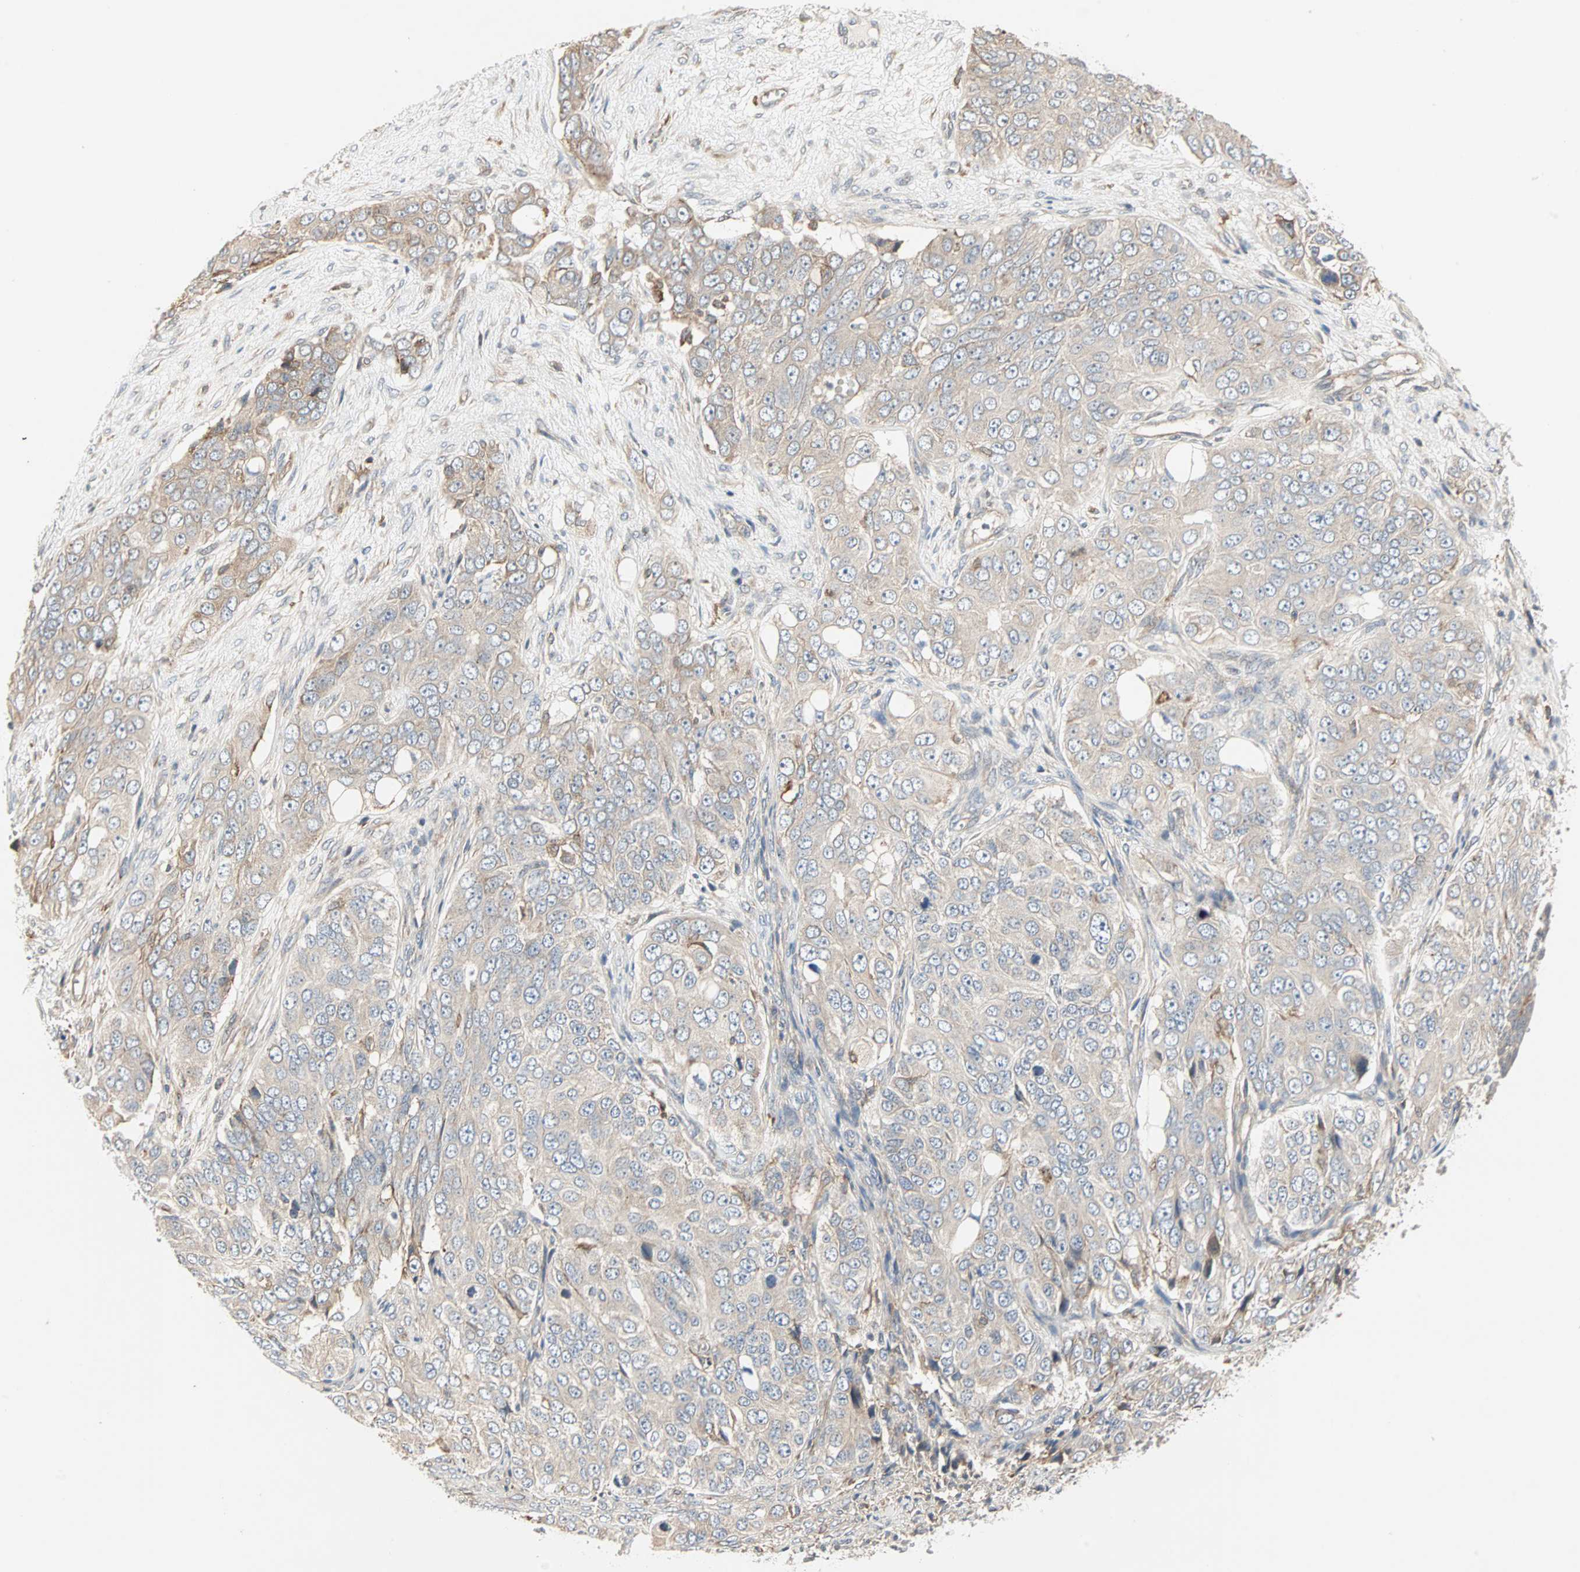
{"staining": {"intensity": "weak", "quantity": ">75%", "location": "cytoplasmic/membranous"}, "tissue": "ovarian cancer", "cell_type": "Tumor cells", "image_type": "cancer", "snomed": [{"axis": "morphology", "description": "Carcinoma, endometroid"}, {"axis": "topography", "description": "Ovary"}], "caption": "Human ovarian cancer stained for a protein (brown) displays weak cytoplasmic/membranous positive expression in approximately >75% of tumor cells.", "gene": "GNAI2", "patient": {"sex": "female", "age": 51}}